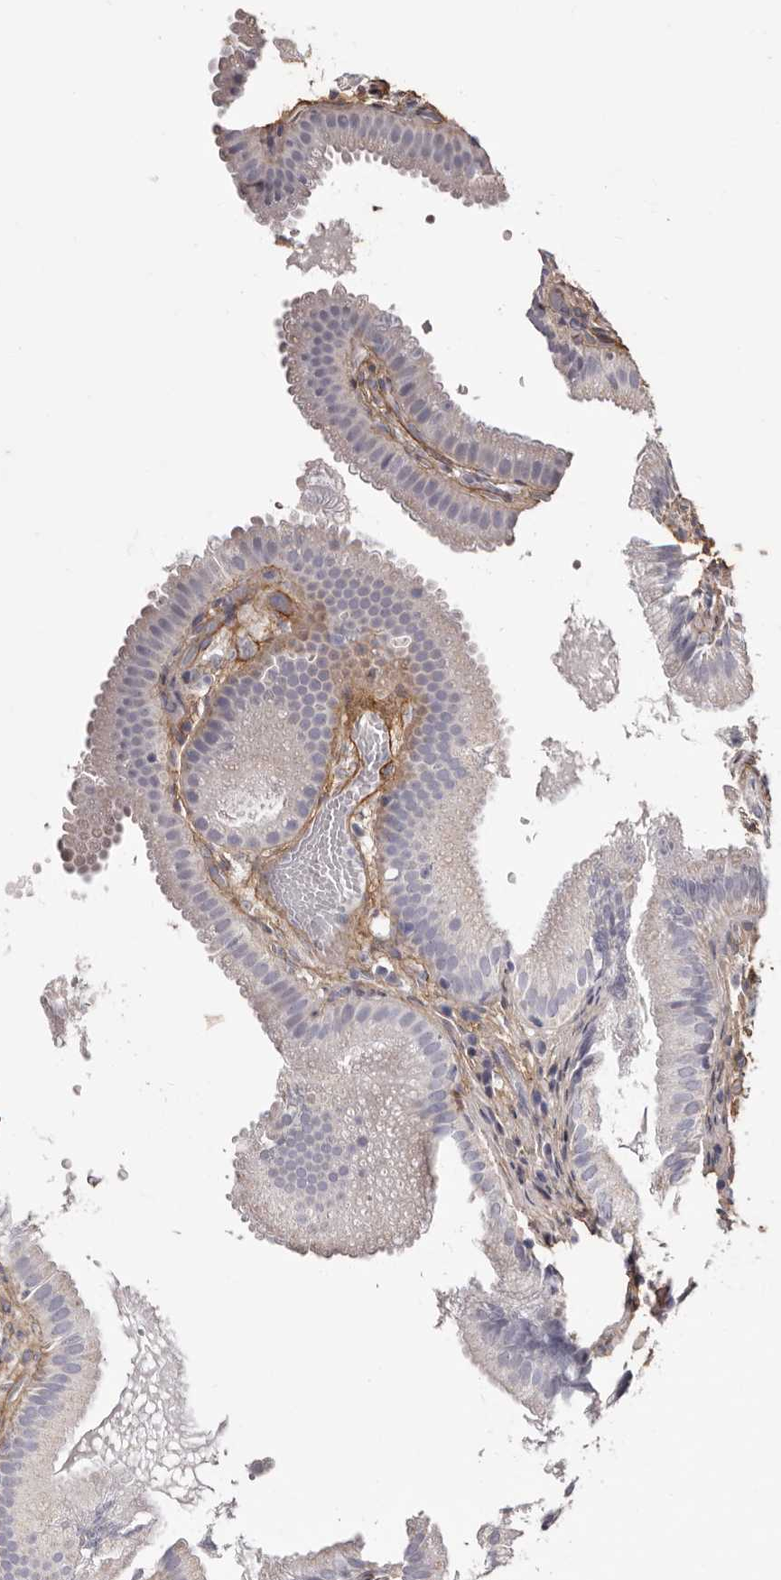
{"staining": {"intensity": "negative", "quantity": "none", "location": "none"}, "tissue": "gallbladder", "cell_type": "Glandular cells", "image_type": "normal", "snomed": [{"axis": "morphology", "description": "Normal tissue, NOS"}, {"axis": "topography", "description": "Gallbladder"}], "caption": "This is a photomicrograph of immunohistochemistry (IHC) staining of unremarkable gallbladder, which shows no positivity in glandular cells.", "gene": "COL6A1", "patient": {"sex": "female", "age": 30}}